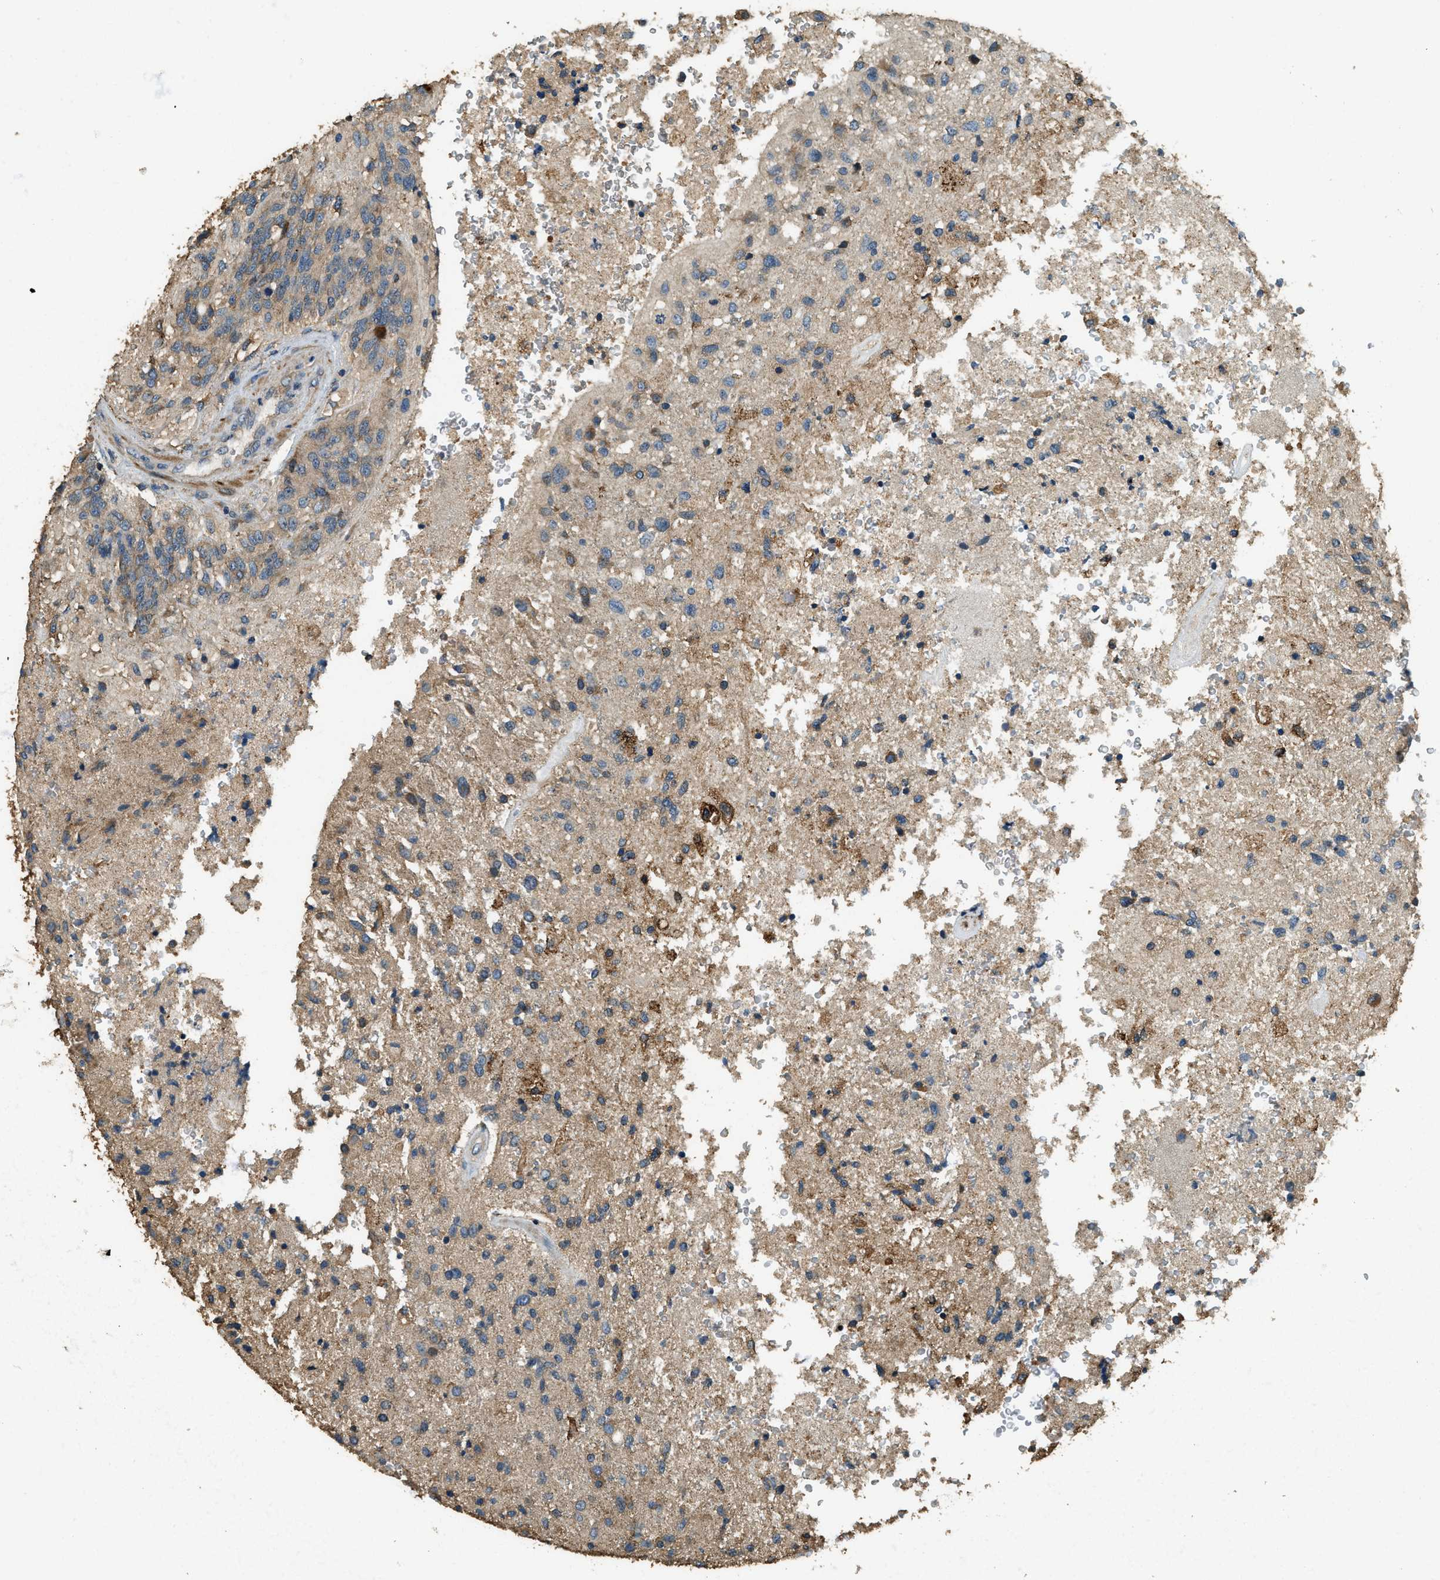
{"staining": {"intensity": "moderate", "quantity": "<25%", "location": "cytoplasmic/membranous"}, "tissue": "glioma", "cell_type": "Tumor cells", "image_type": "cancer", "snomed": [{"axis": "morphology", "description": "Normal tissue, NOS"}, {"axis": "morphology", "description": "Glioma, malignant, High grade"}, {"axis": "topography", "description": "Cerebral cortex"}], "caption": "The image demonstrates immunohistochemical staining of glioma. There is moderate cytoplasmic/membranous expression is present in about <25% of tumor cells.", "gene": "ERGIC1", "patient": {"sex": "male", "age": 77}}